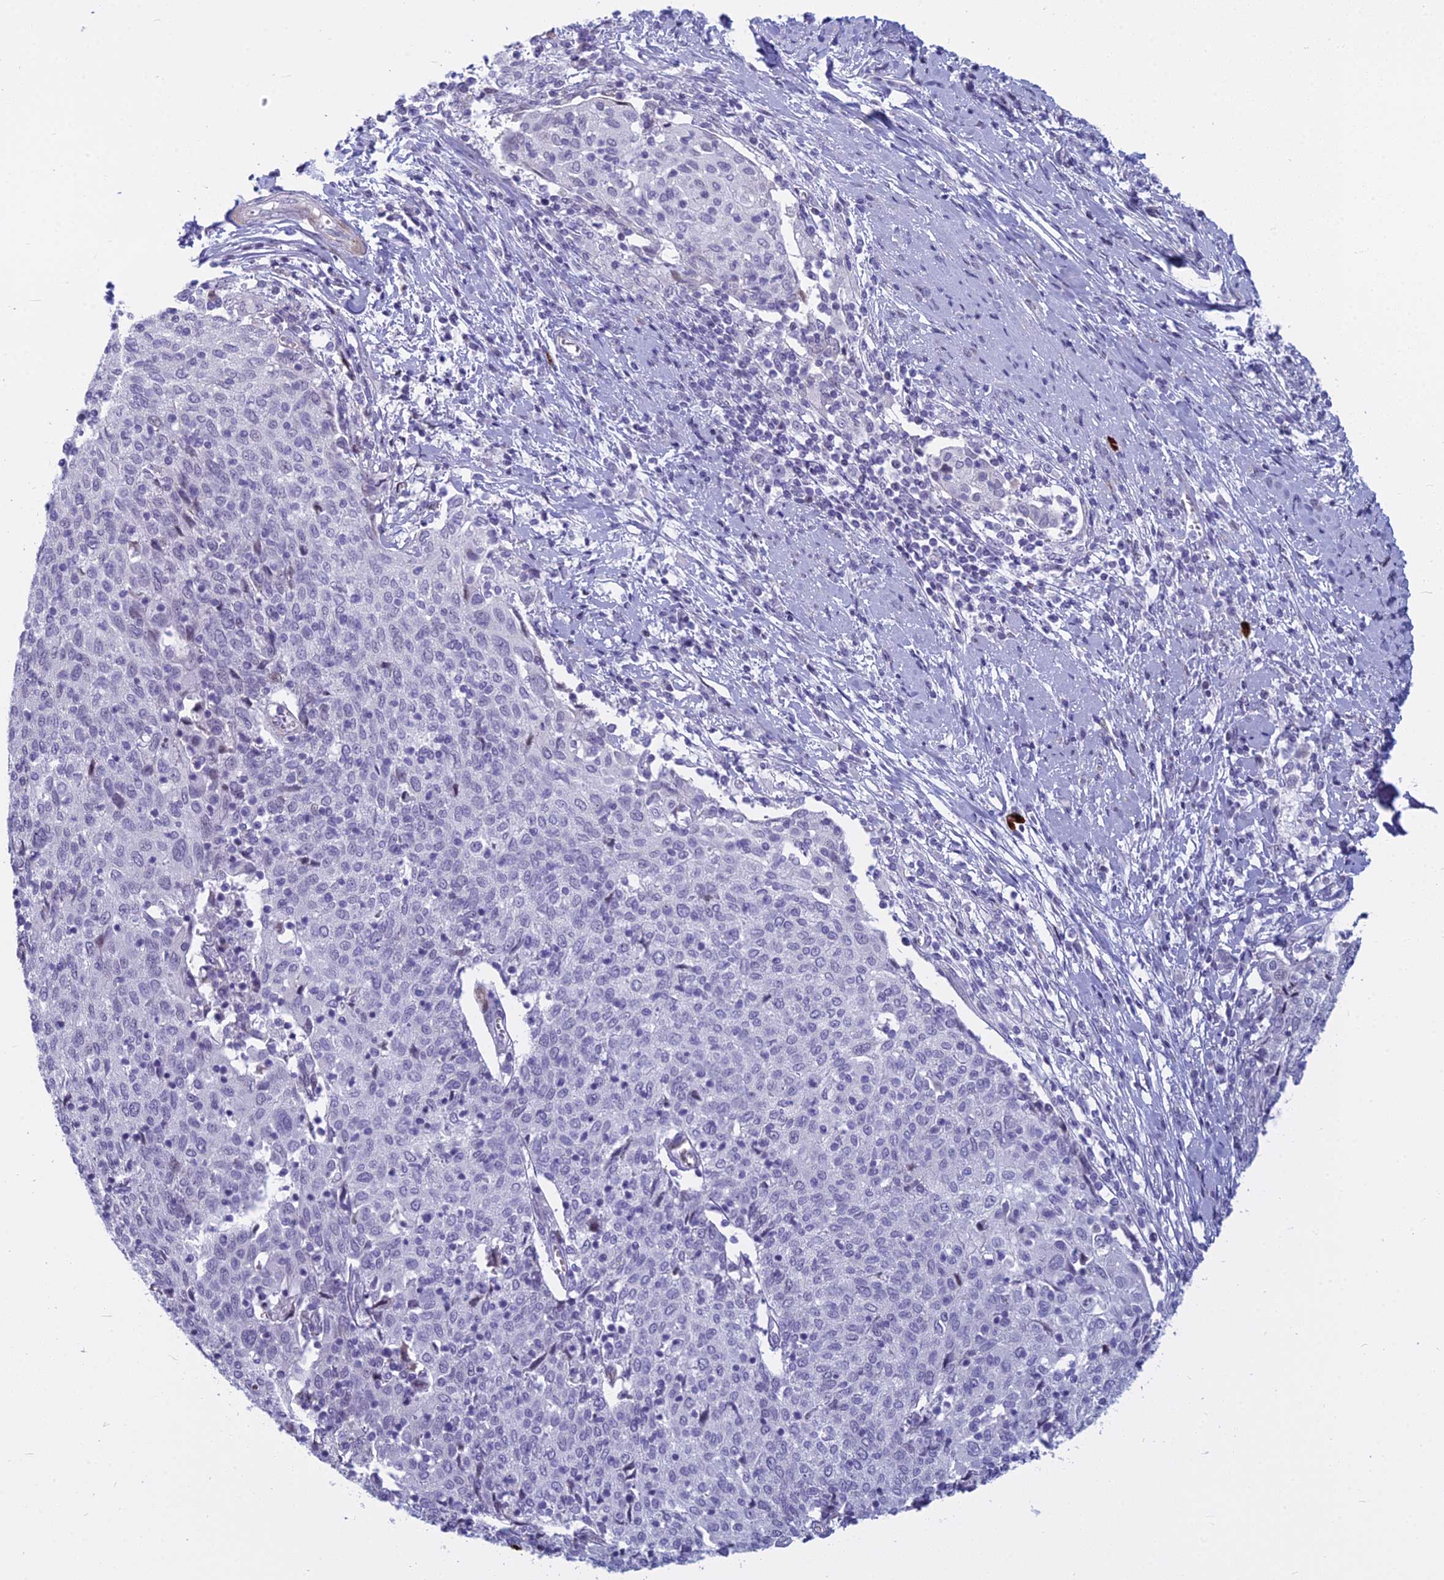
{"staining": {"intensity": "negative", "quantity": "none", "location": "none"}, "tissue": "cervical cancer", "cell_type": "Tumor cells", "image_type": "cancer", "snomed": [{"axis": "morphology", "description": "Squamous cell carcinoma, NOS"}, {"axis": "topography", "description": "Cervix"}], "caption": "Immunohistochemical staining of cervical cancer shows no significant positivity in tumor cells.", "gene": "MYBPC2", "patient": {"sex": "female", "age": 52}}